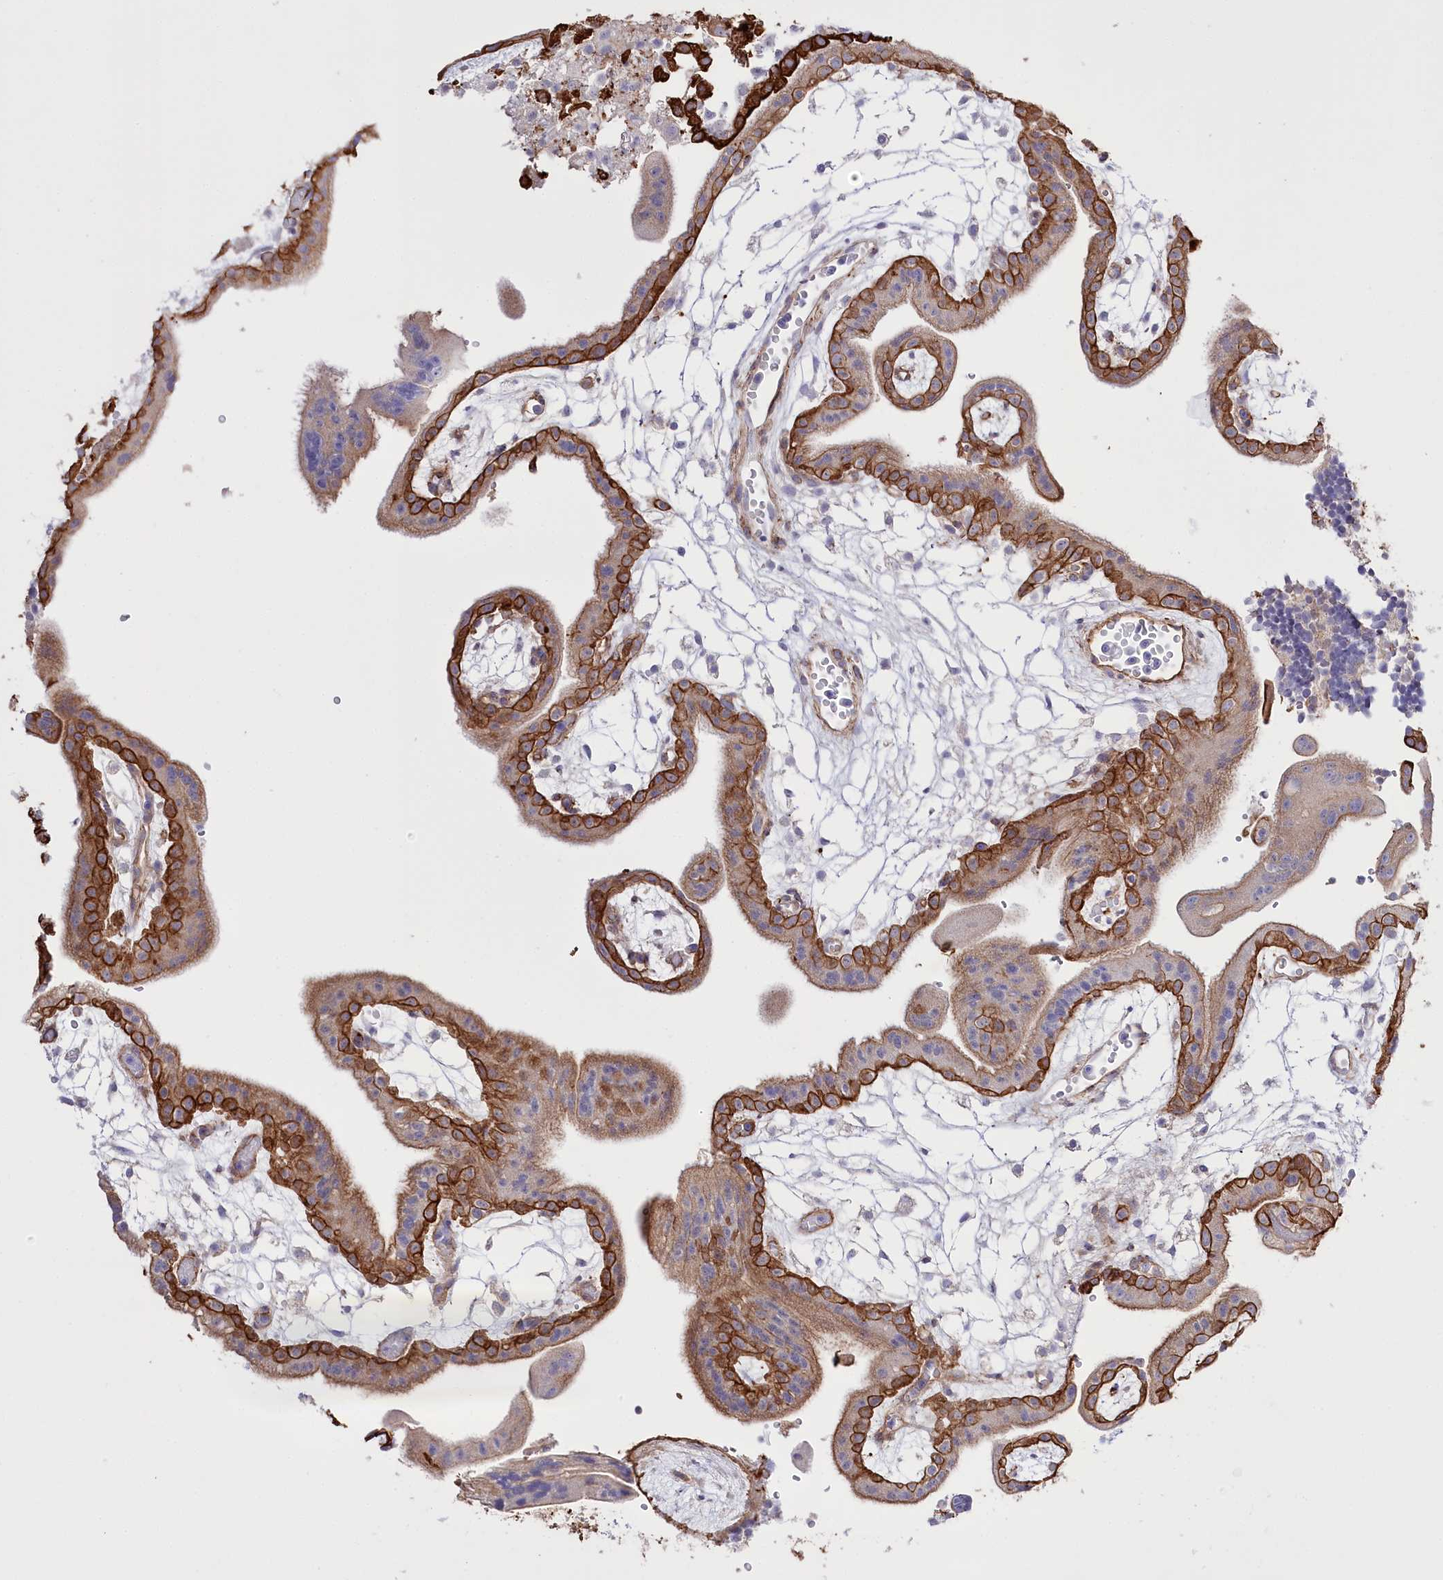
{"staining": {"intensity": "strong", "quantity": ">75%", "location": "cytoplasmic/membranous"}, "tissue": "placenta", "cell_type": "Trophoblastic cells", "image_type": "normal", "snomed": [{"axis": "morphology", "description": "Normal tissue, NOS"}, {"axis": "topography", "description": "Placenta"}], "caption": "A photomicrograph of placenta stained for a protein shows strong cytoplasmic/membranous brown staining in trophoblastic cells. (brown staining indicates protein expression, while blue staining denotes nuclei).", "gene": "SLC39A10", "patient": {"sex": "female", "age": 18}}